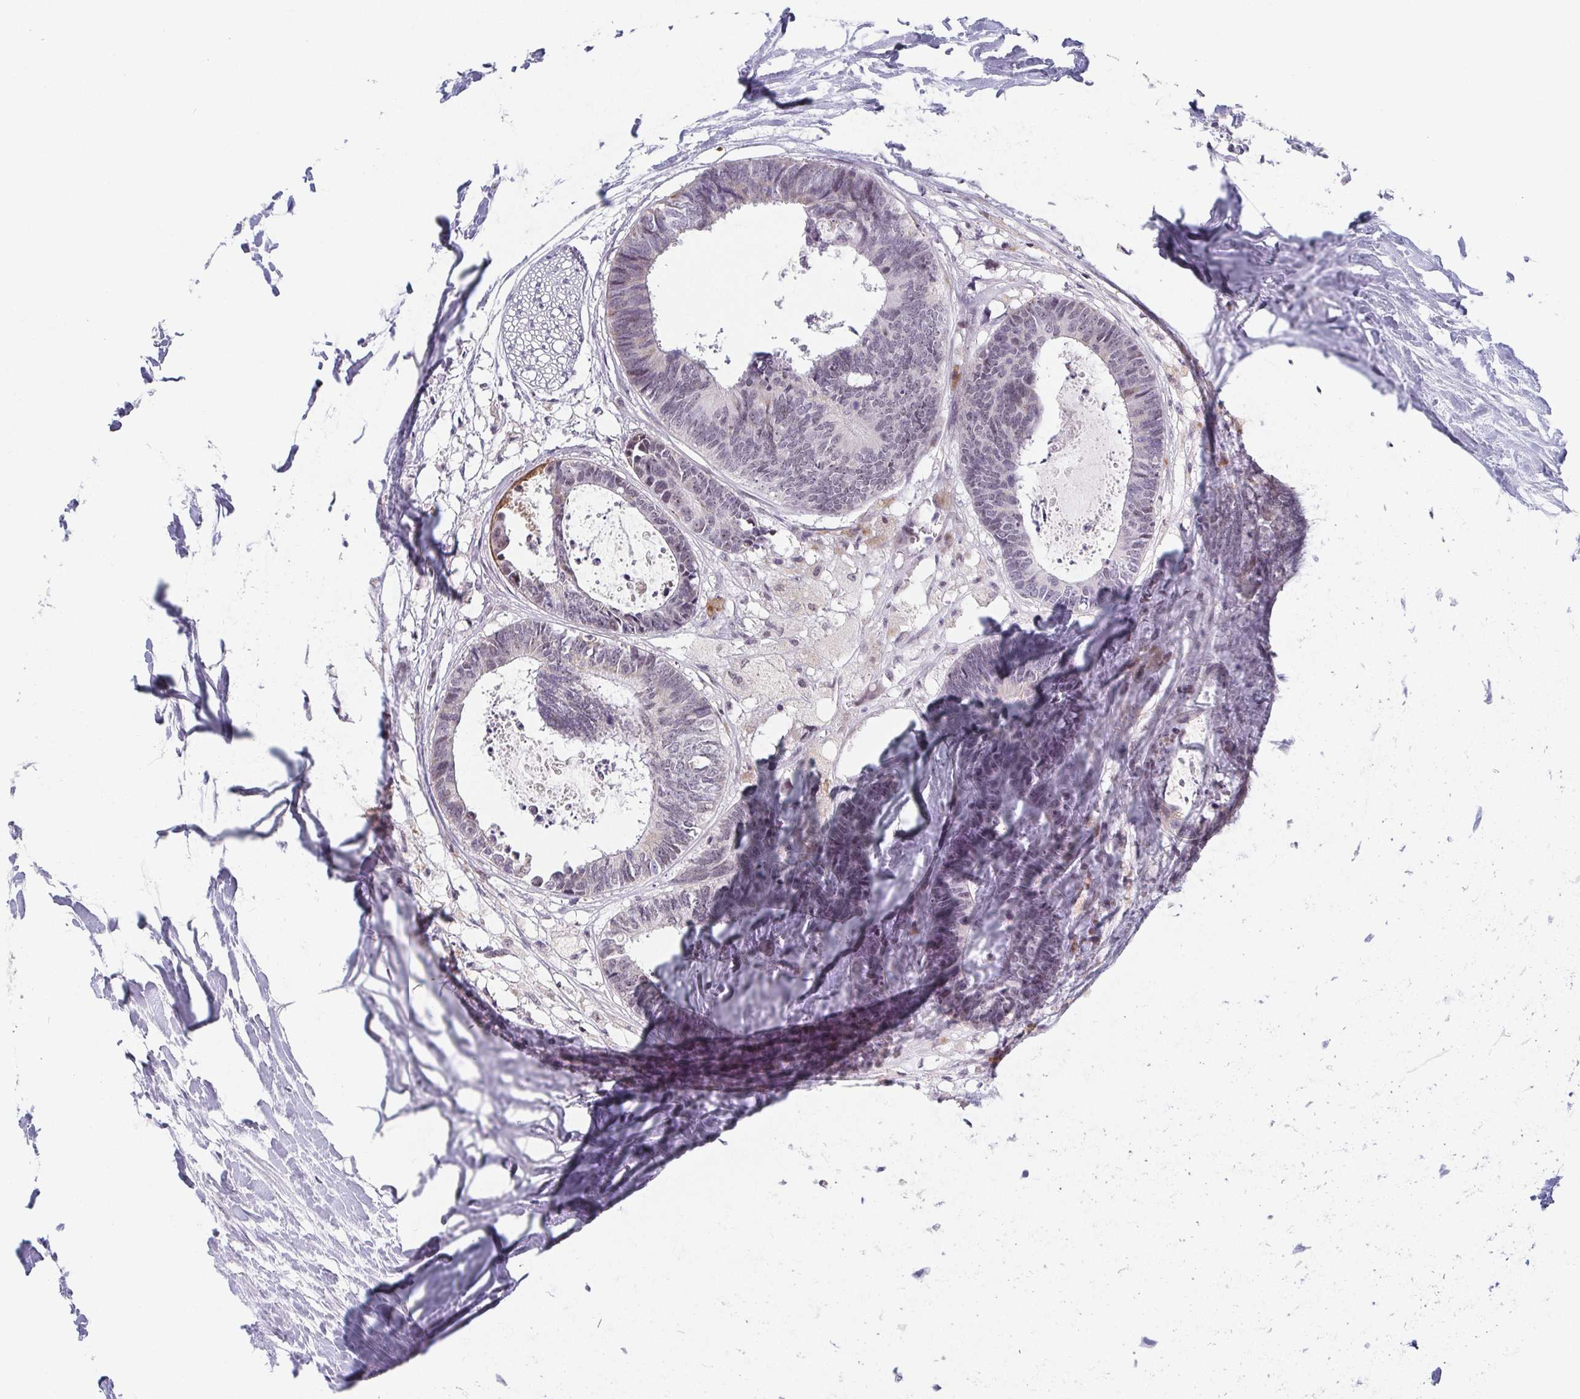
{"staining": {"intensity": "negative", "quantity": "none", "location": "none"}, "tissue": "colorectal cancer", "cell_type": "Tumor cells", "image_type": "cancer", "snomed": [{"axis": "morphology", "description": "Adenocarcinoma, NOS"}, {"axis": "topography", "description": "Colon"}, {"axis": "topography", "description": "Rectum"}], "caption": "Immunohistochemical staining of human colorectal cancer (adenocarcinoma) reveals no significant positivity in tumor cells.", "gene": "EXOSC7", "patient": {"sex": "male", "age": 57}}